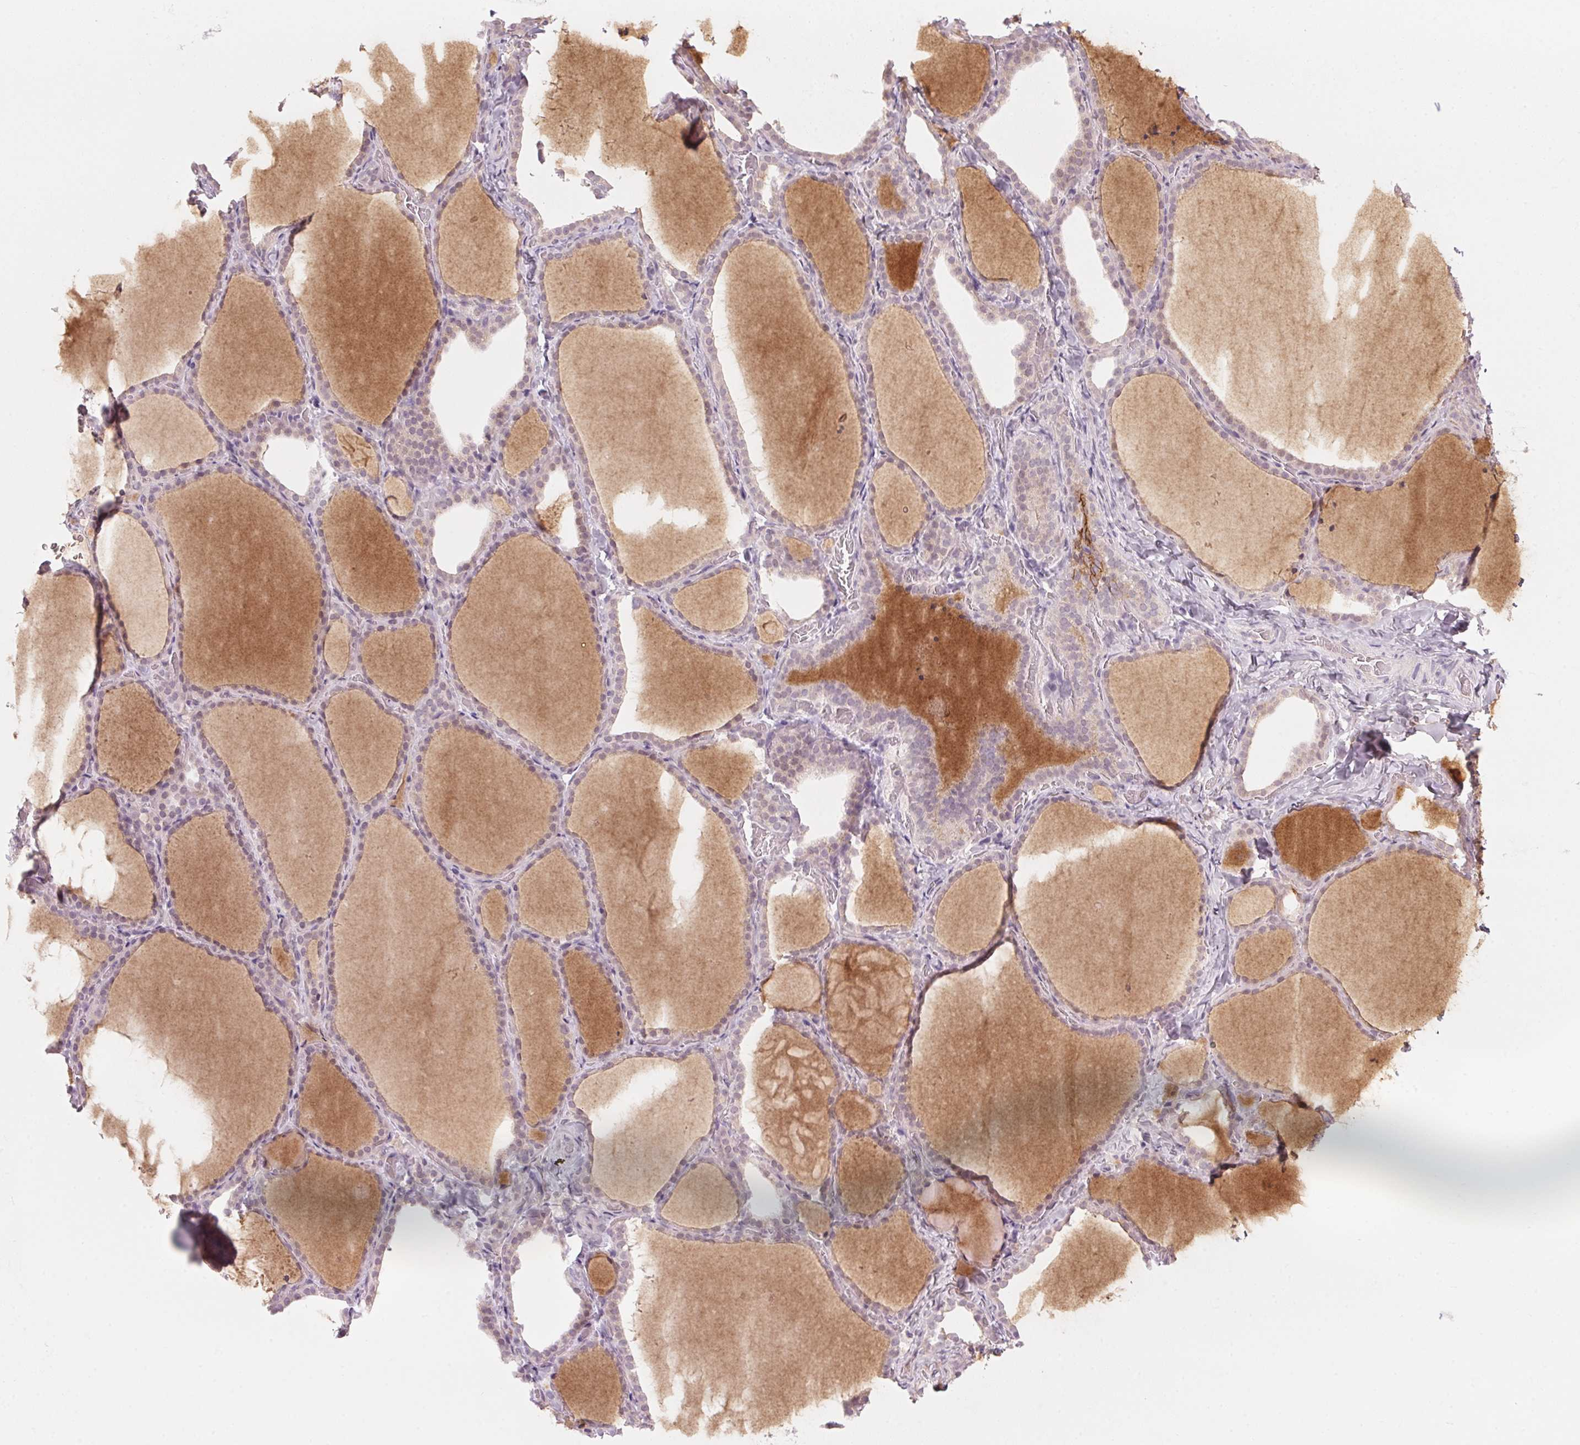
{"staining": {"intensity": "negative", "quantity": "none", "location": "none"}, "tissue": "thyroid gland", "cell_type": "Glandular cells", "image_type": "normal", "snomed": [{"axis": "morphology", "description": "Normal tissue, NOS"}, {"axis": "topography", "description": "Thyroid gland"}], "caption": "DAB (3,3'-diaminobenzidine) immunohistochemical staining of unremarkable human thyroid gland displays no significant staining in glandular cells.", "gene": "SCTR", "patient": {"sex": "female", "age": 22}}